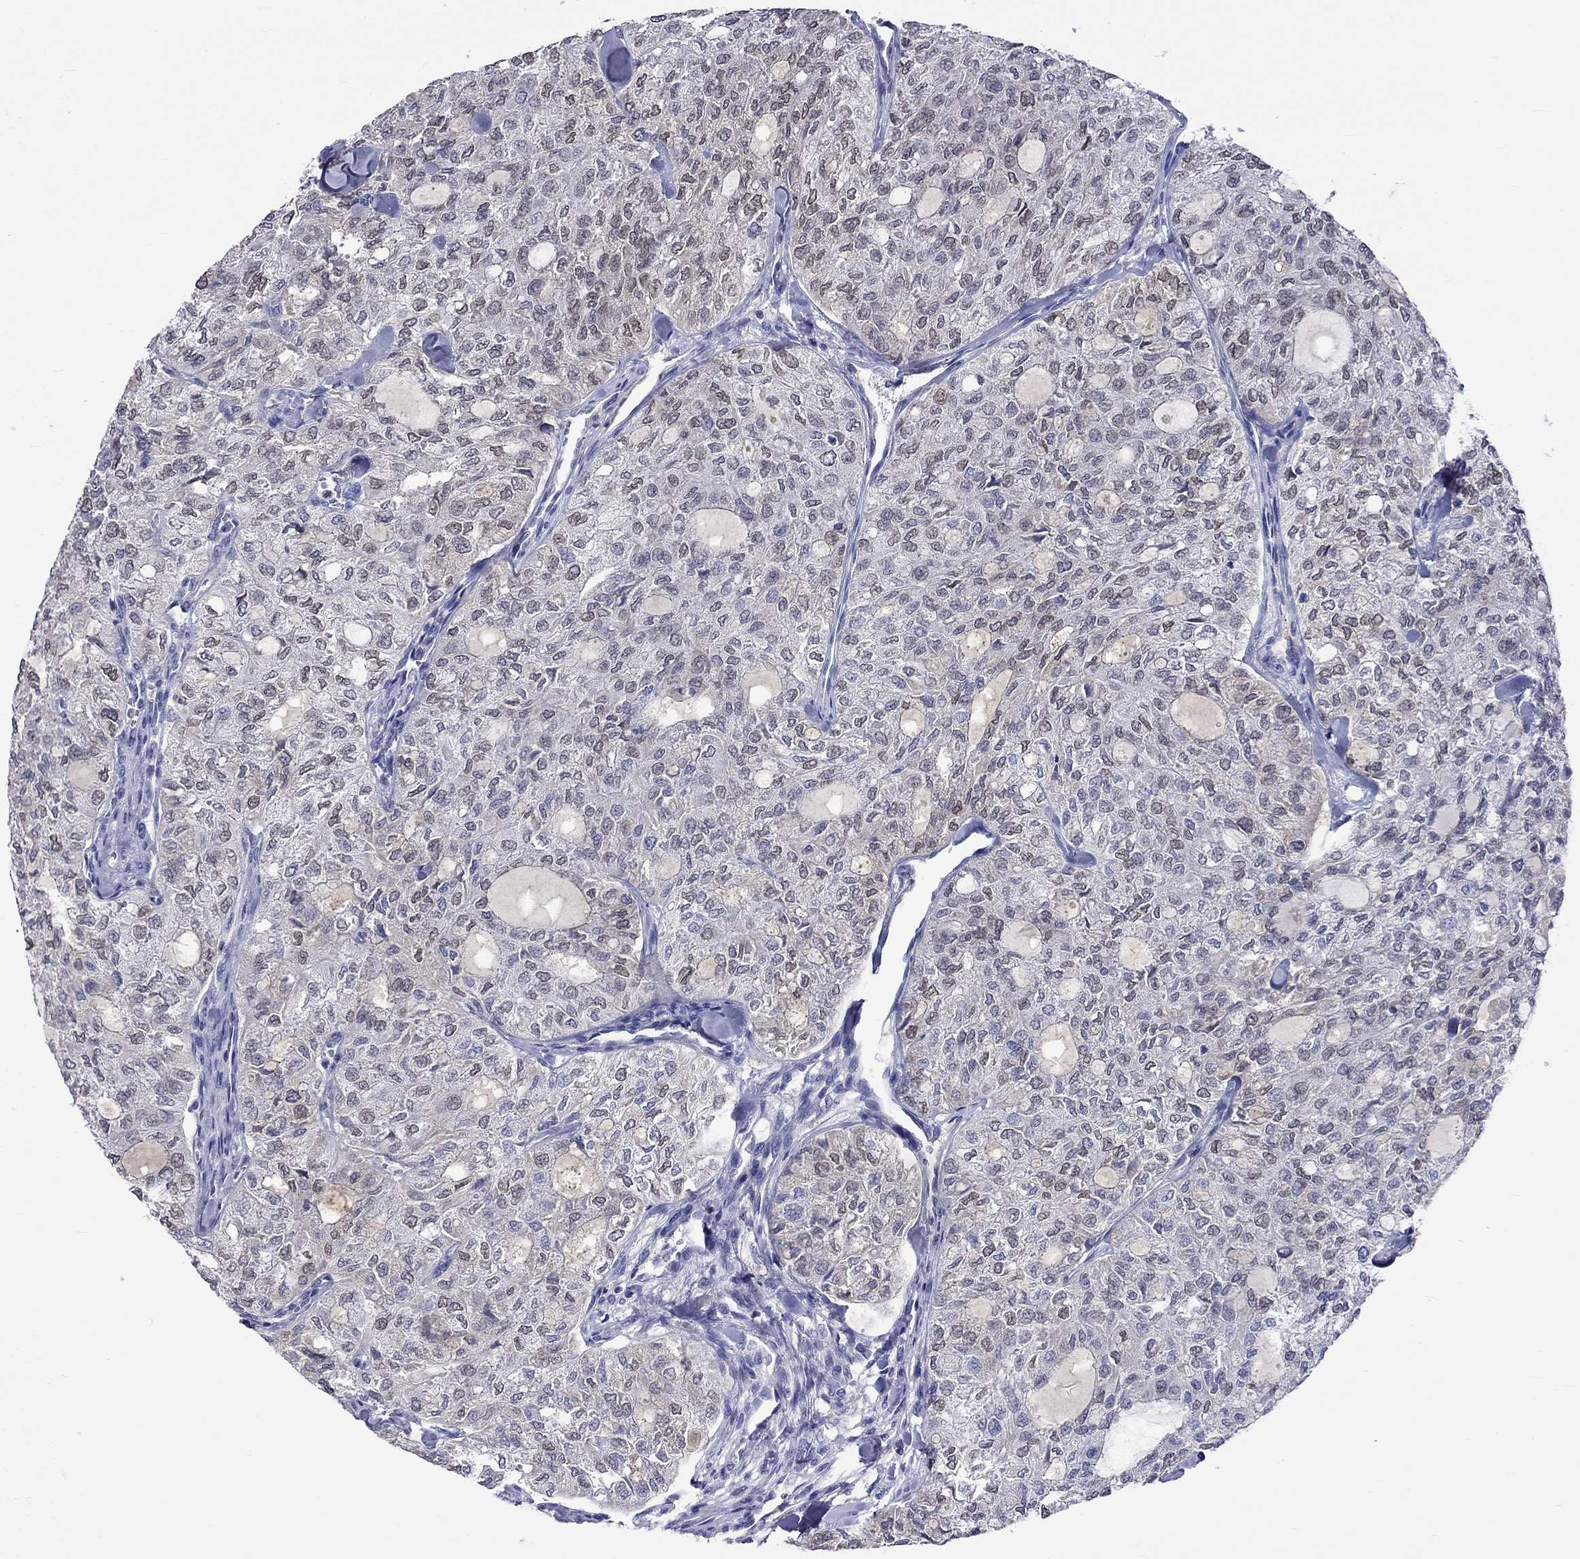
{"staining": {"intensity": "weak", "quantity": "25%-75%", "location": "nuclear"}, "tissue": "thyroid cancer", "cell_type": "Tumor cells", "image_type": "cancer", "snomed": [{"axis": "morphology", "description": "Follicular adenoma carcinoma, NOS"}, {"axis": "topography", "description": "Thyroid gland"}], "caption": "Human follicular adenoma carcinoma (thyroid) stained for a protein (brown) shows weak nuclear positive expression in about 25%-75% of tumor cells.", "gene": "LRFN4", "patient": {"sex": "male", "age": 75}}